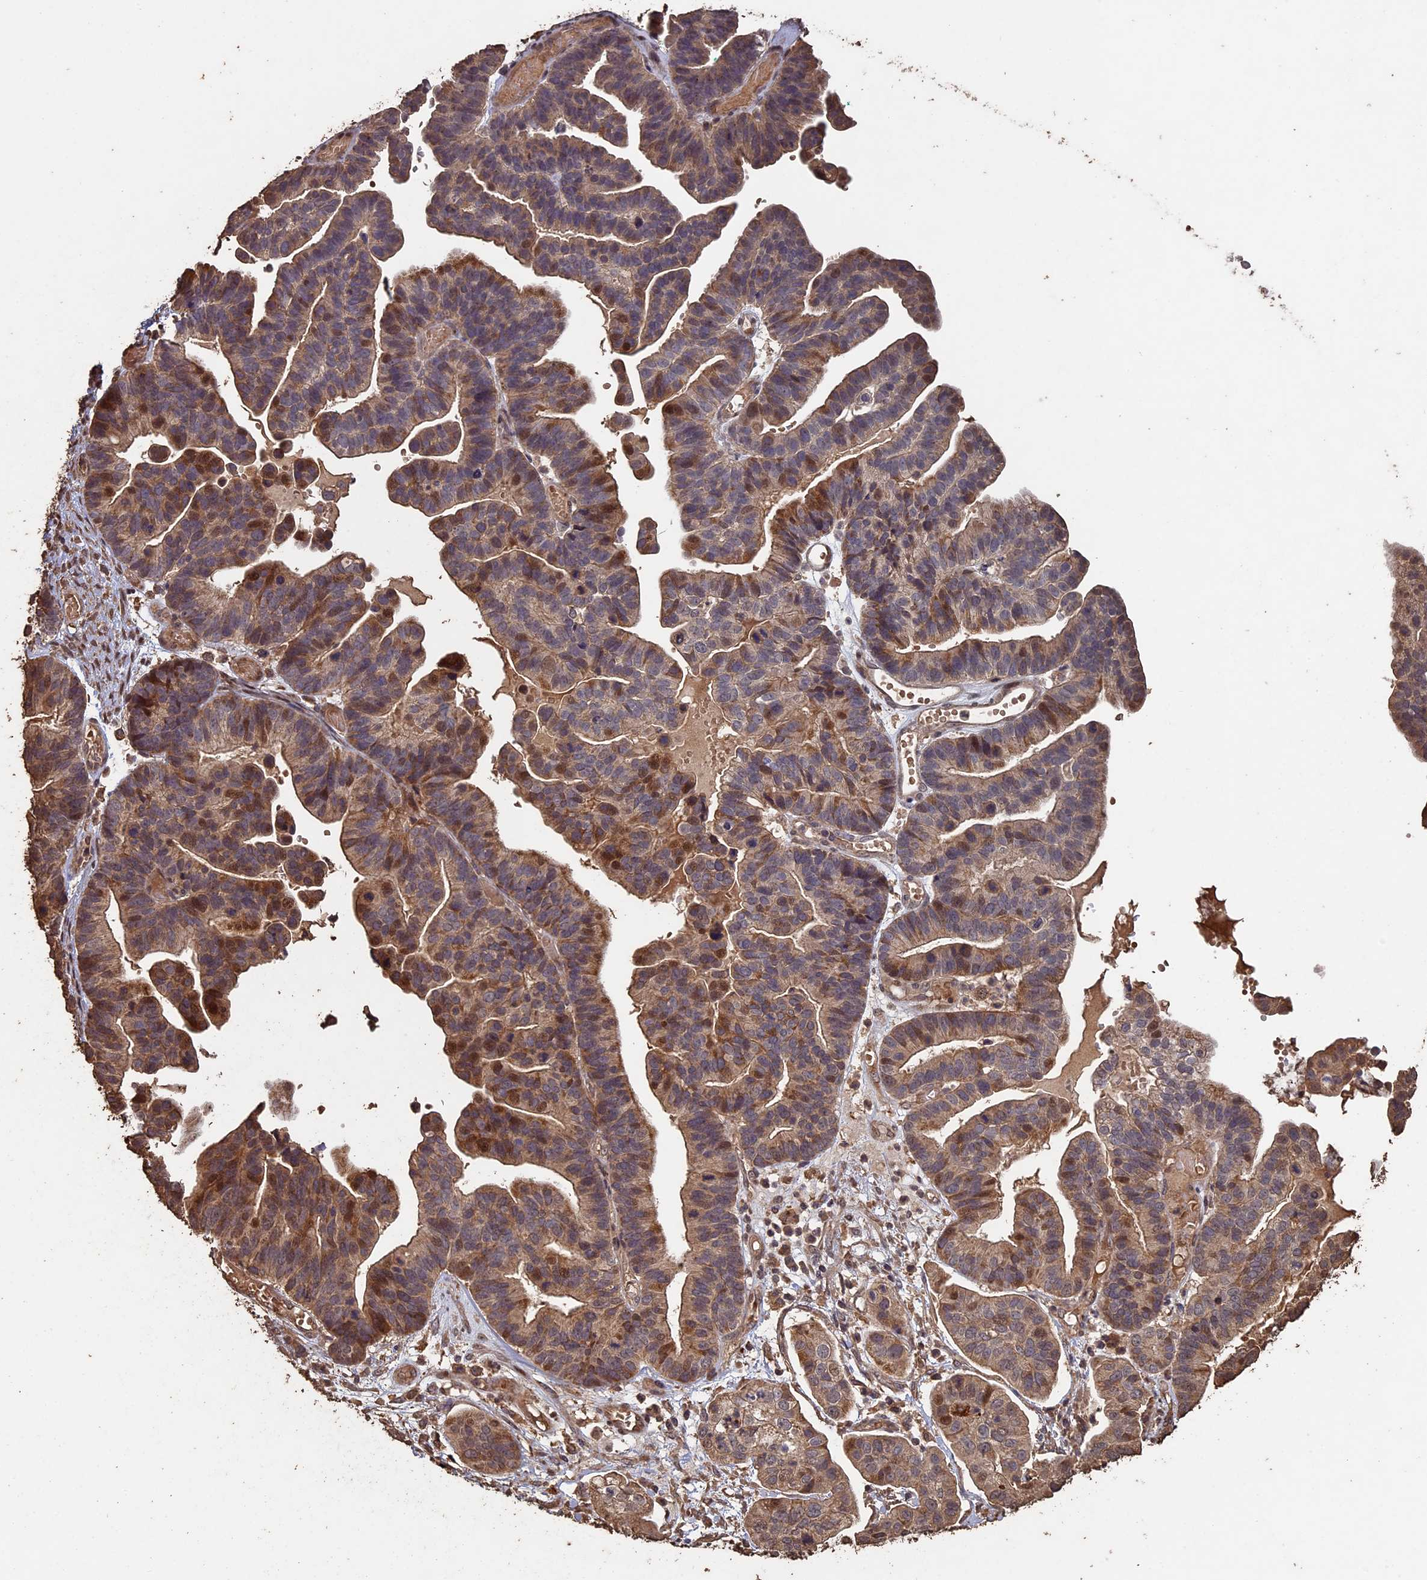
{"staining": {"intensity": "moderate", "quantity": ">75%", "location": "cytoplasmic/membranous,nuclear"}, "tissue": "ovarian cancer", "cell_type": "Tumor cells", "image_type": "cancer", "snomed": [{"axis": "morphology", "description": "Cystadenocarcinoma, serous, NOS"}, {"axis": "topography", "description": "Ovary"}], "caption": "This is a photomicrograph of immunohistochemistry (IHC) staining of serous cystadenocarcinoma (ovarian), which shows moderate positivity in the cytoplasmic/membranous and nuclear of tumor cells.", "gene": "HUNK", "patient": {"sex": "female", "age": 56}}